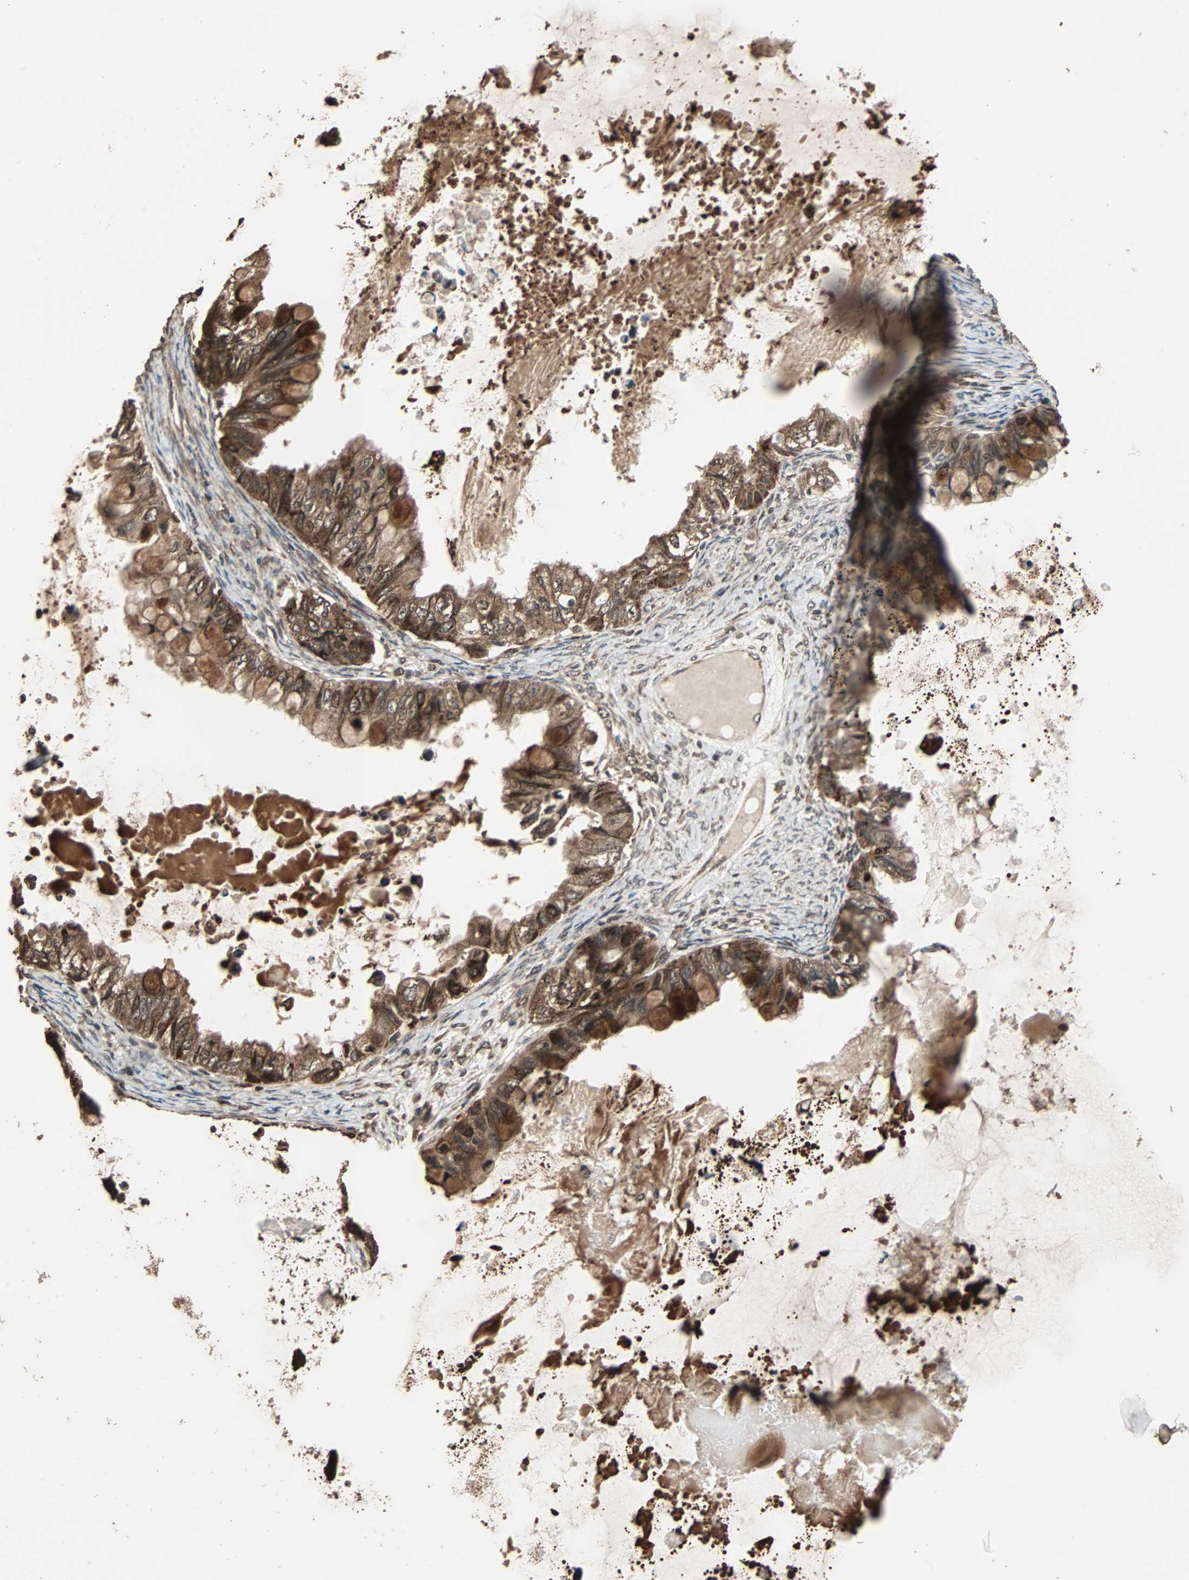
{"staining": {"intensity": "moderate", "quantity": ">75%", "location": "cytoplasmic/membranous"}, "tissue": "ovarian cancer", "cell_type": "Tumor cells", "image_type": "cancer", "snomed": [{"axis": "morphology", "description": "Cystadenocarcinoma, mucinous, NOS"}, {"axis": "topography", "description": "Ovary"}], "caption": "High-power microscopy captured an IHC photomicrograph of ovarian cancer (mucinous cystadenocarcinoma), revealing moderate cytoplasmic/membranous expression in about >75% of tumor cells. (Brightfield microscopy of DAB IHC at high magnification).", "gene": "LAMTOR5", "patient": {"sex": "female", "age": 80}}